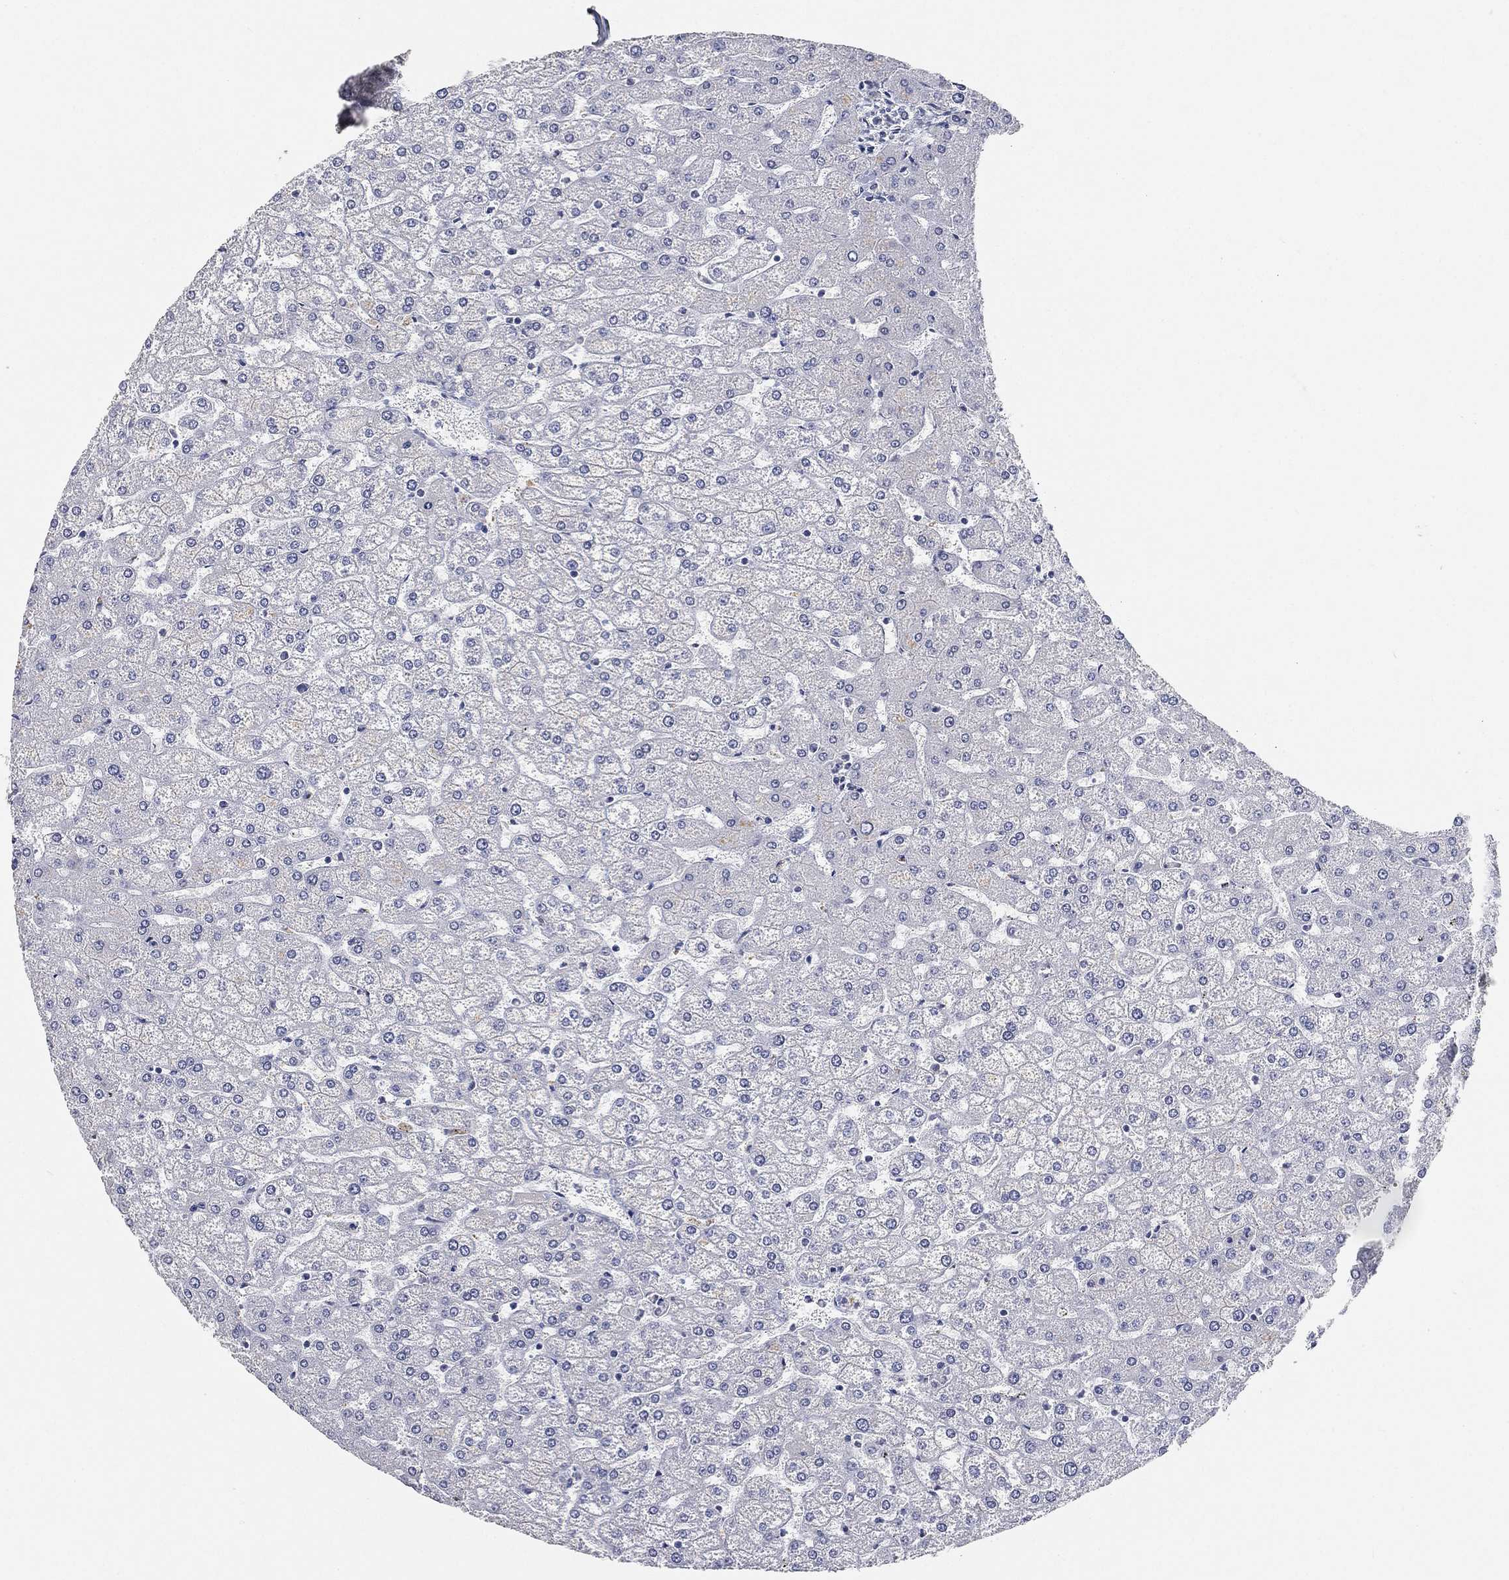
{"staining": {"intensity": "negative", "quantity": "none", "location": "none"}, "tissue": "liver", "cell_type": "Cholangiocytes", "image_type": "normal", "snomed": [{"axis": "morphology", "description": "Normal tissue, NOS"}, {"axis": "topography", "description": "Liver"}], "caption": "DAB (3,3'-diaminobenzidine) immunohistochemical staining of normal human liver exhibits no significant staining in cholangiocytes. Nuclei are stained in blue.", "gene": "TICAM1", "patient": {"sex": "female", "age": 32}}